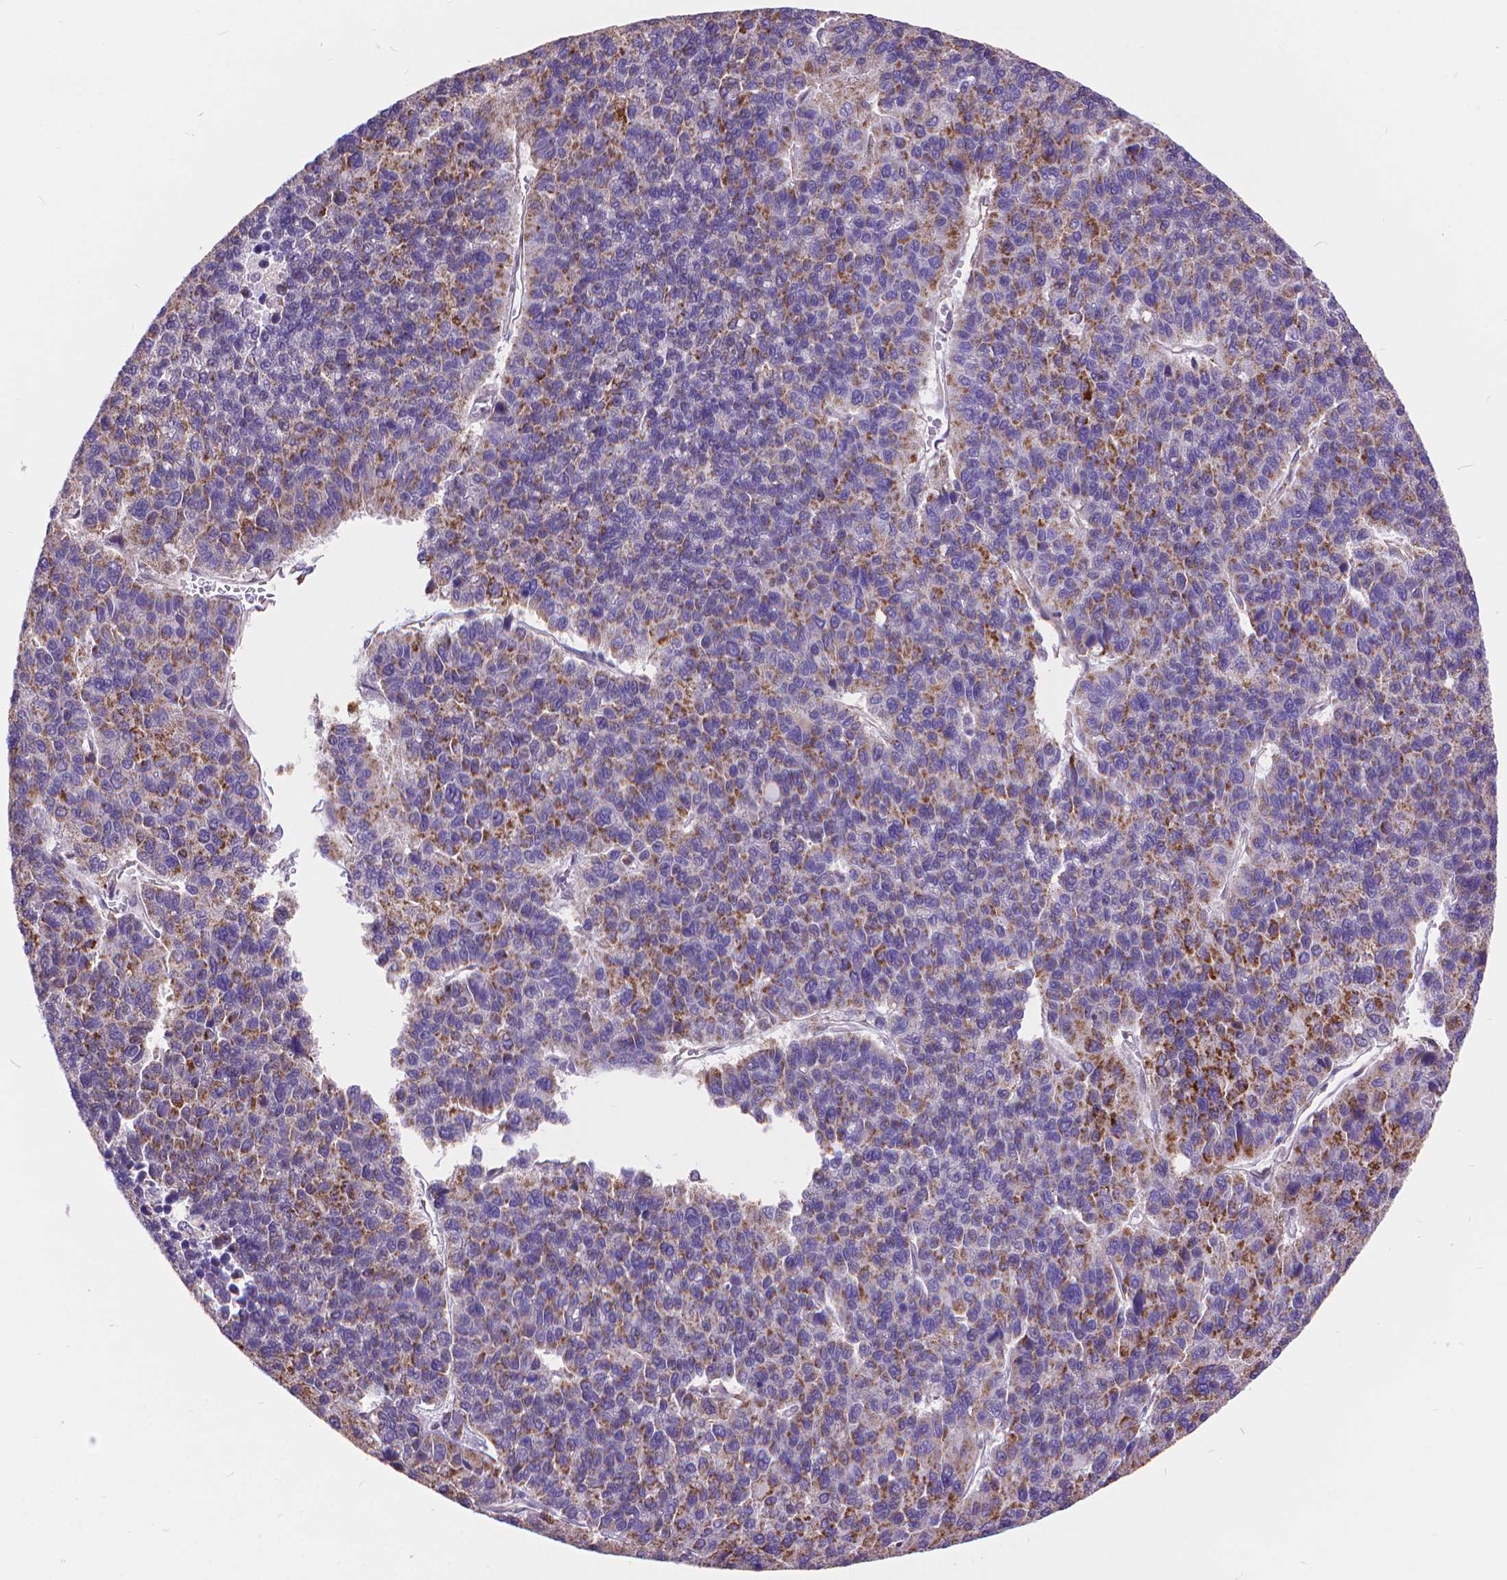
{"staining": {"intensity": "moderate", "quantity": "<25%", "location": "cytoplasmic/membranous"}, "tissue": "liver cancer", "cell_type": "Tumor cells", "image_type": "cancer", "snomed": [{"axis": "morphology", "description": "Carcinoma, Hepatocellular, NOS"}, {"axis": "topography", "description": "Liver"}], "caption": "IHC photomicrograph of liver hepatocellular carcinoma stained for a protein (brown), which reveals low levels of moderate cytoplasmic/membranous expression in about <25% of tumor cells.", "gene": "TMEM135", "patient": {"sex": "female", "age": 41}}